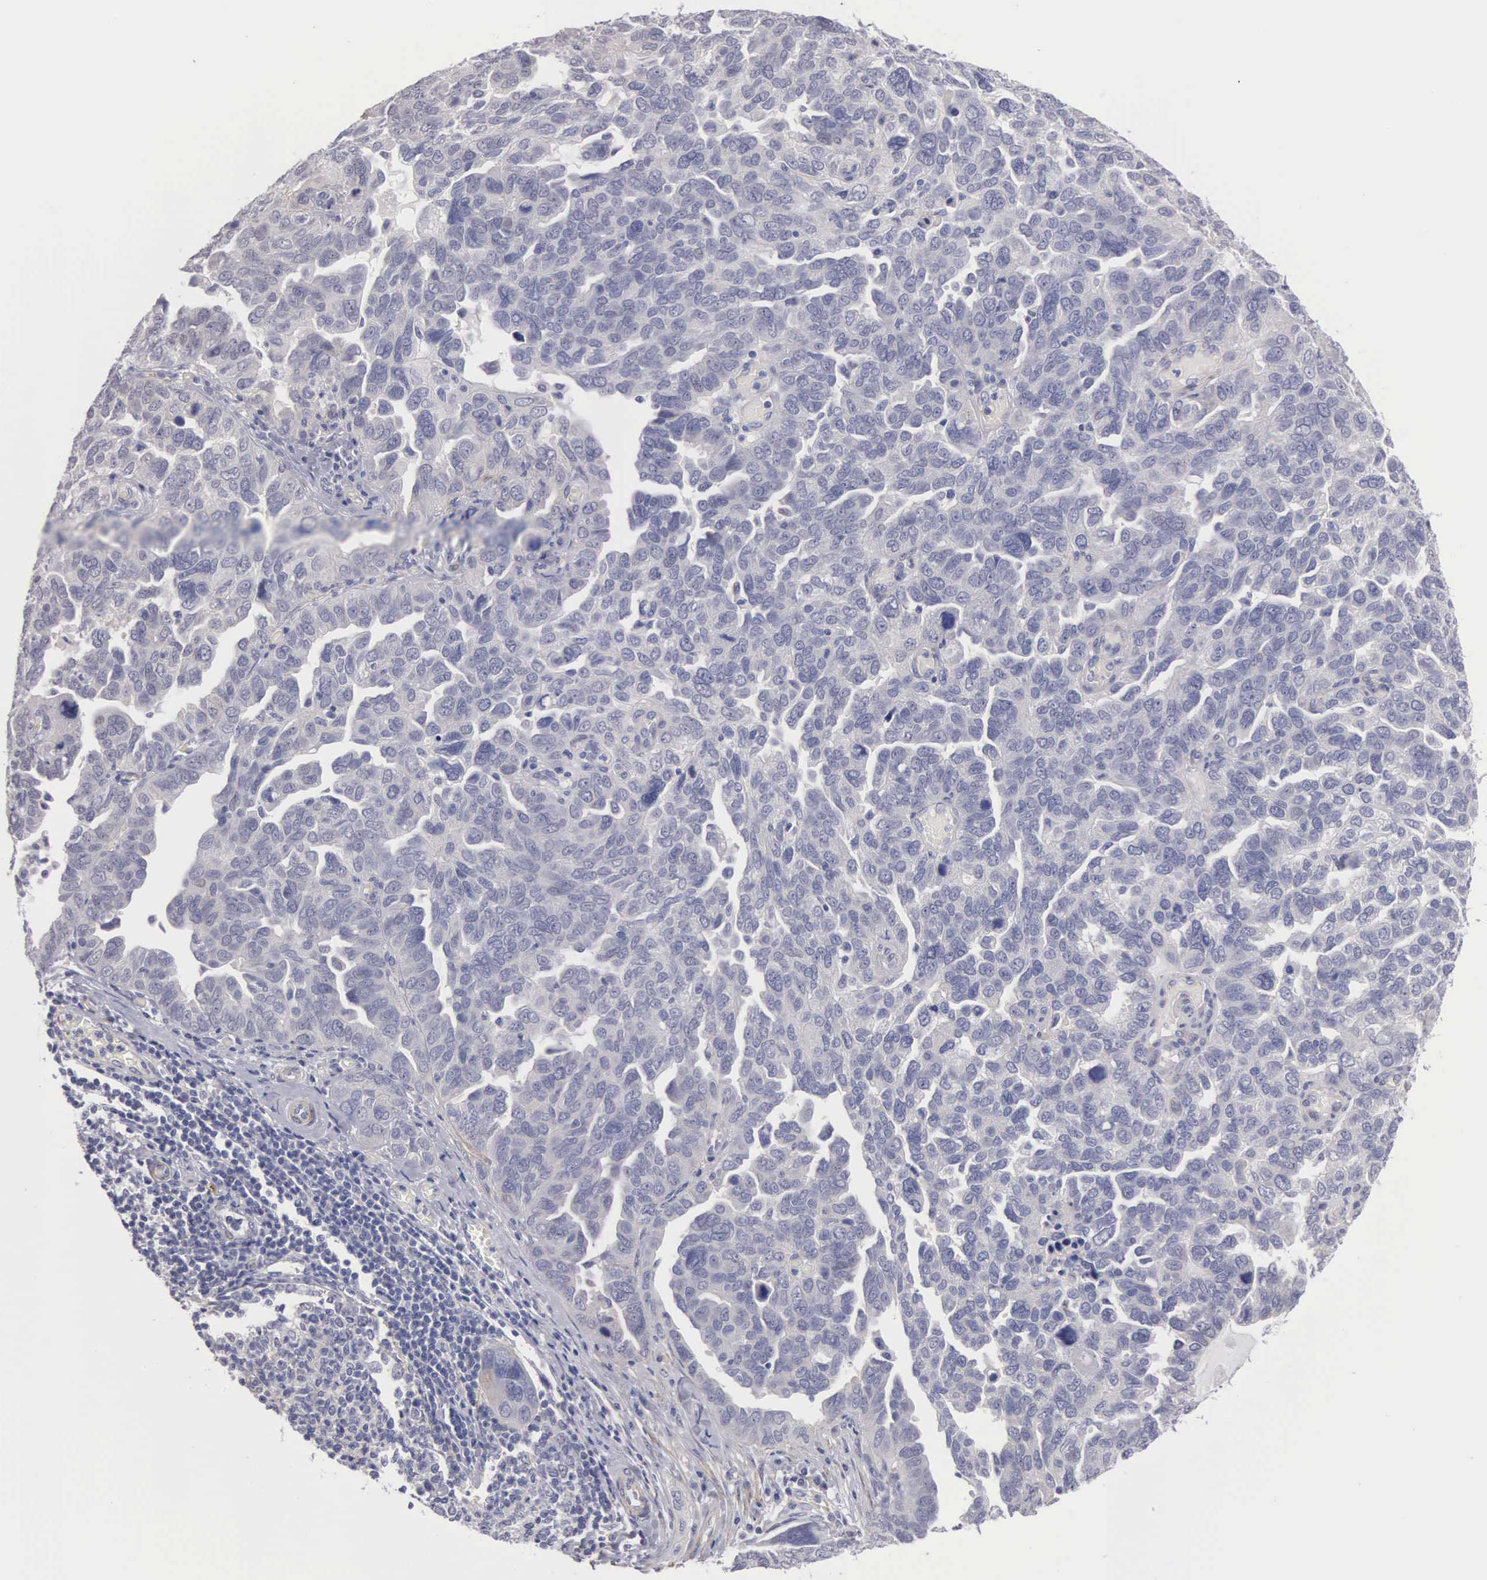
{"staining": {"intensity": "negative", "quantity": "none", "location": "none"}, "tissue": "ovarian cancer", "cell_type": "Tumor cells", "image_type": "cancer", "snomed": [{"axis": "morphology", "description": "Cystadenocarcinoma, serous, NOS"}, {"axis": "topography", "description": "Ovary"}], "caption": "IHC of human serous cystadenocarcinoma (ovarian) demonstrates no positivity in tumor cells.", "gene": "ELFN2", "patient": {"sex": "female", "age": 64}}